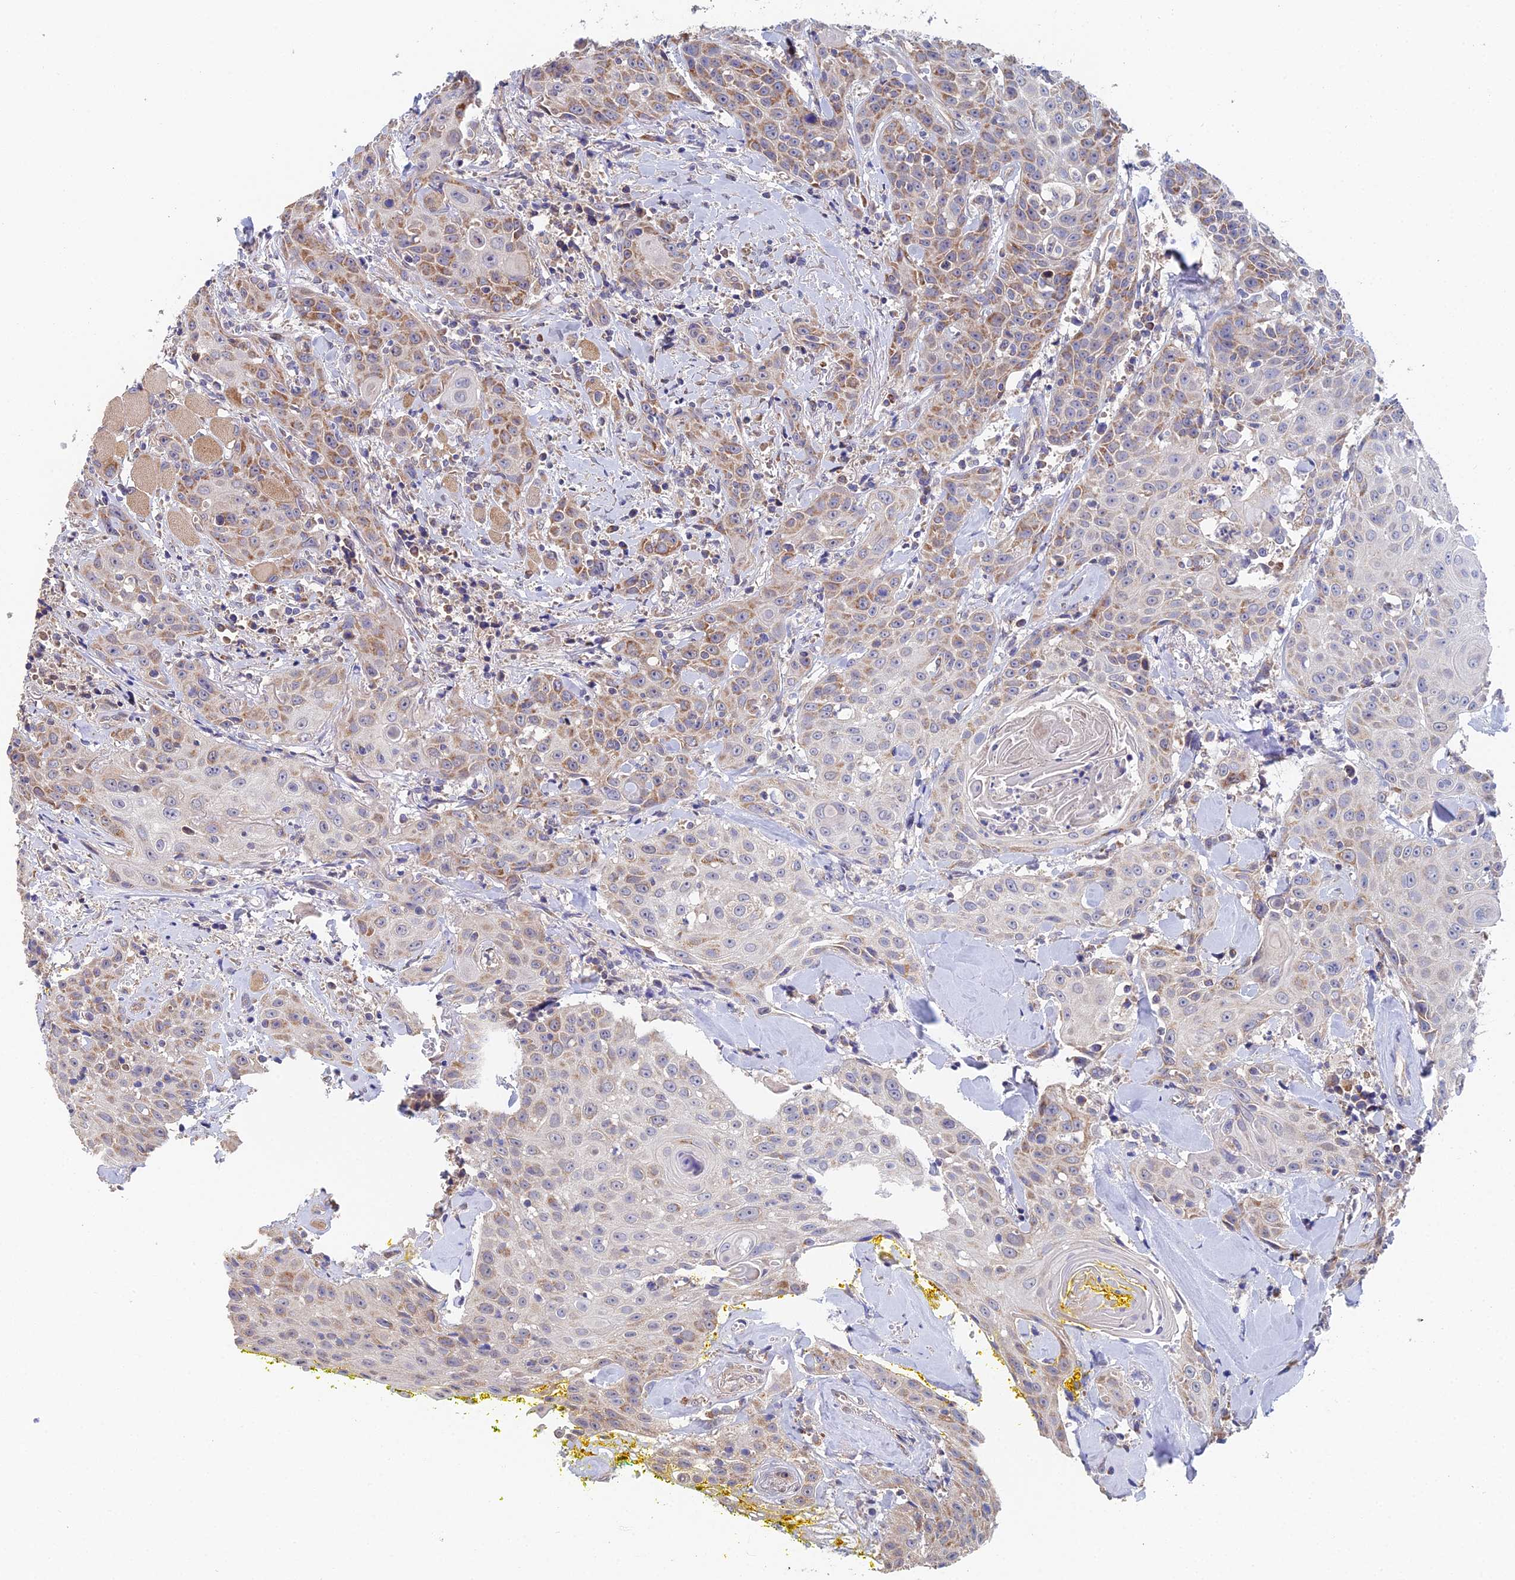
{"staining": {"intensity": "moderate", "quantity": "<25%", "location": "cytoplasmic/membranous"}, "tissue": "head and neck cancer", "cell_type": "Tumor cells", "image_type": "cancer", "snomed": [{"axis": "morphology", "description": "Squamous cell carcinoma, NOS"}, {"axis": "topography", "description": "Oral tissue"}, {"axis": "topography", "description": "Head-Neck"}], "caption": "Tumor cells exhibit low levels of moderate cytoplasmic/membranous expression in about <25% of cells in human head and neck cancer. Using DAB (brown) and hematoxylin (blue) stains, captured at high magnification using brightfield microscopy.", "gene": "ECSIT", "patient": {"sex": "female", "age": 82}}